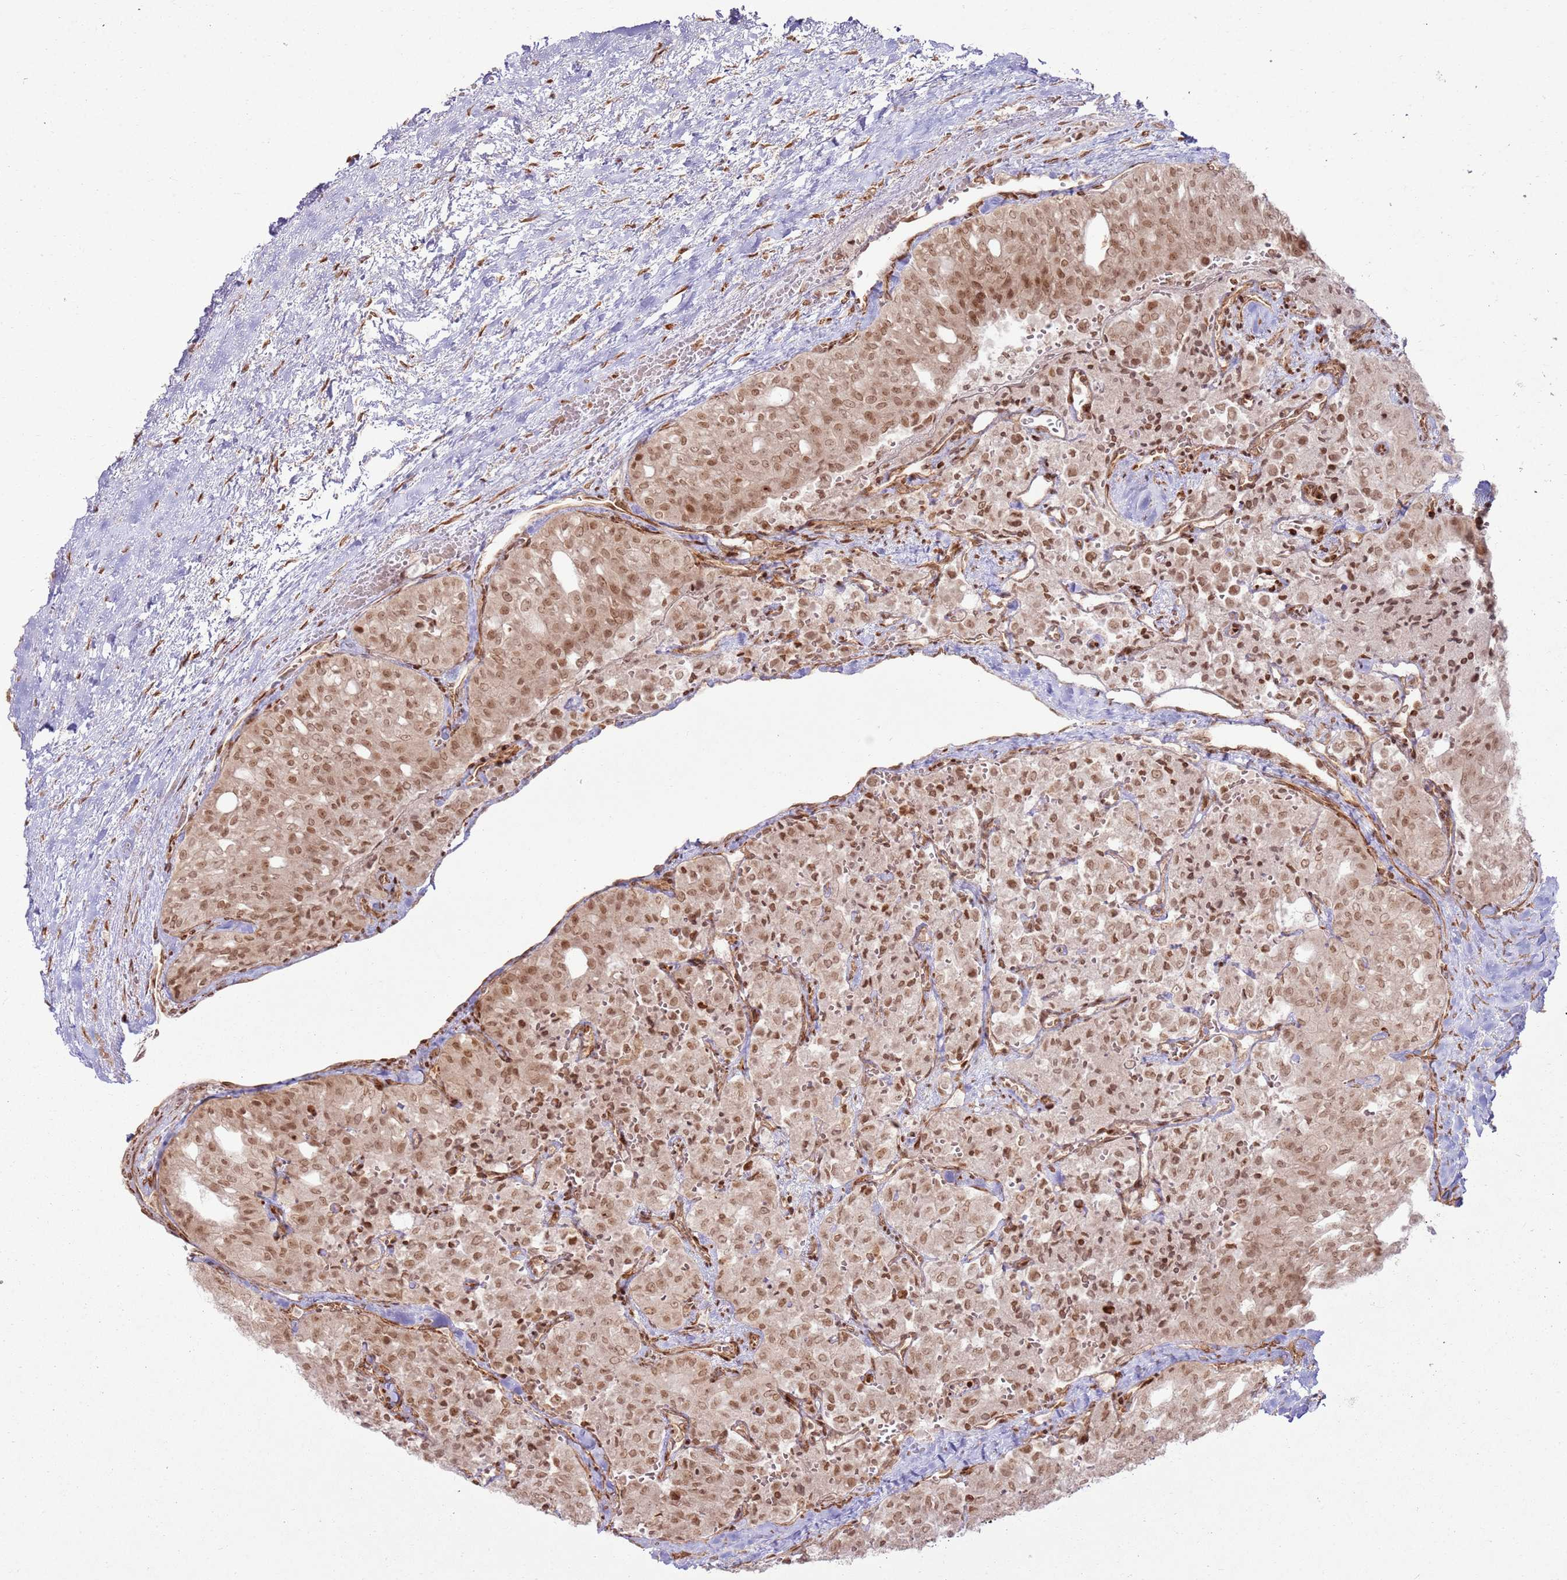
{"staining": {"intensity": "moderate", "quantity": ">75%", "location": "nuclear"}, "tissue": "thyroid cancer", "cell_type": "Tumor cells", "image_type": "cancer", "snomed": [{"axis": "morphology", "description": "Follicular adenoma carcinoma, NOS"}, {"axis": "topography", "description": "Thyroid gland"}], "caption": "Protein expression analysis of thyroid cancer exhibits moderate nuclear expression in about >75% of tumor cells.", "gene": "KLHL36", "patient": {"sex": "male", "age": 75}}